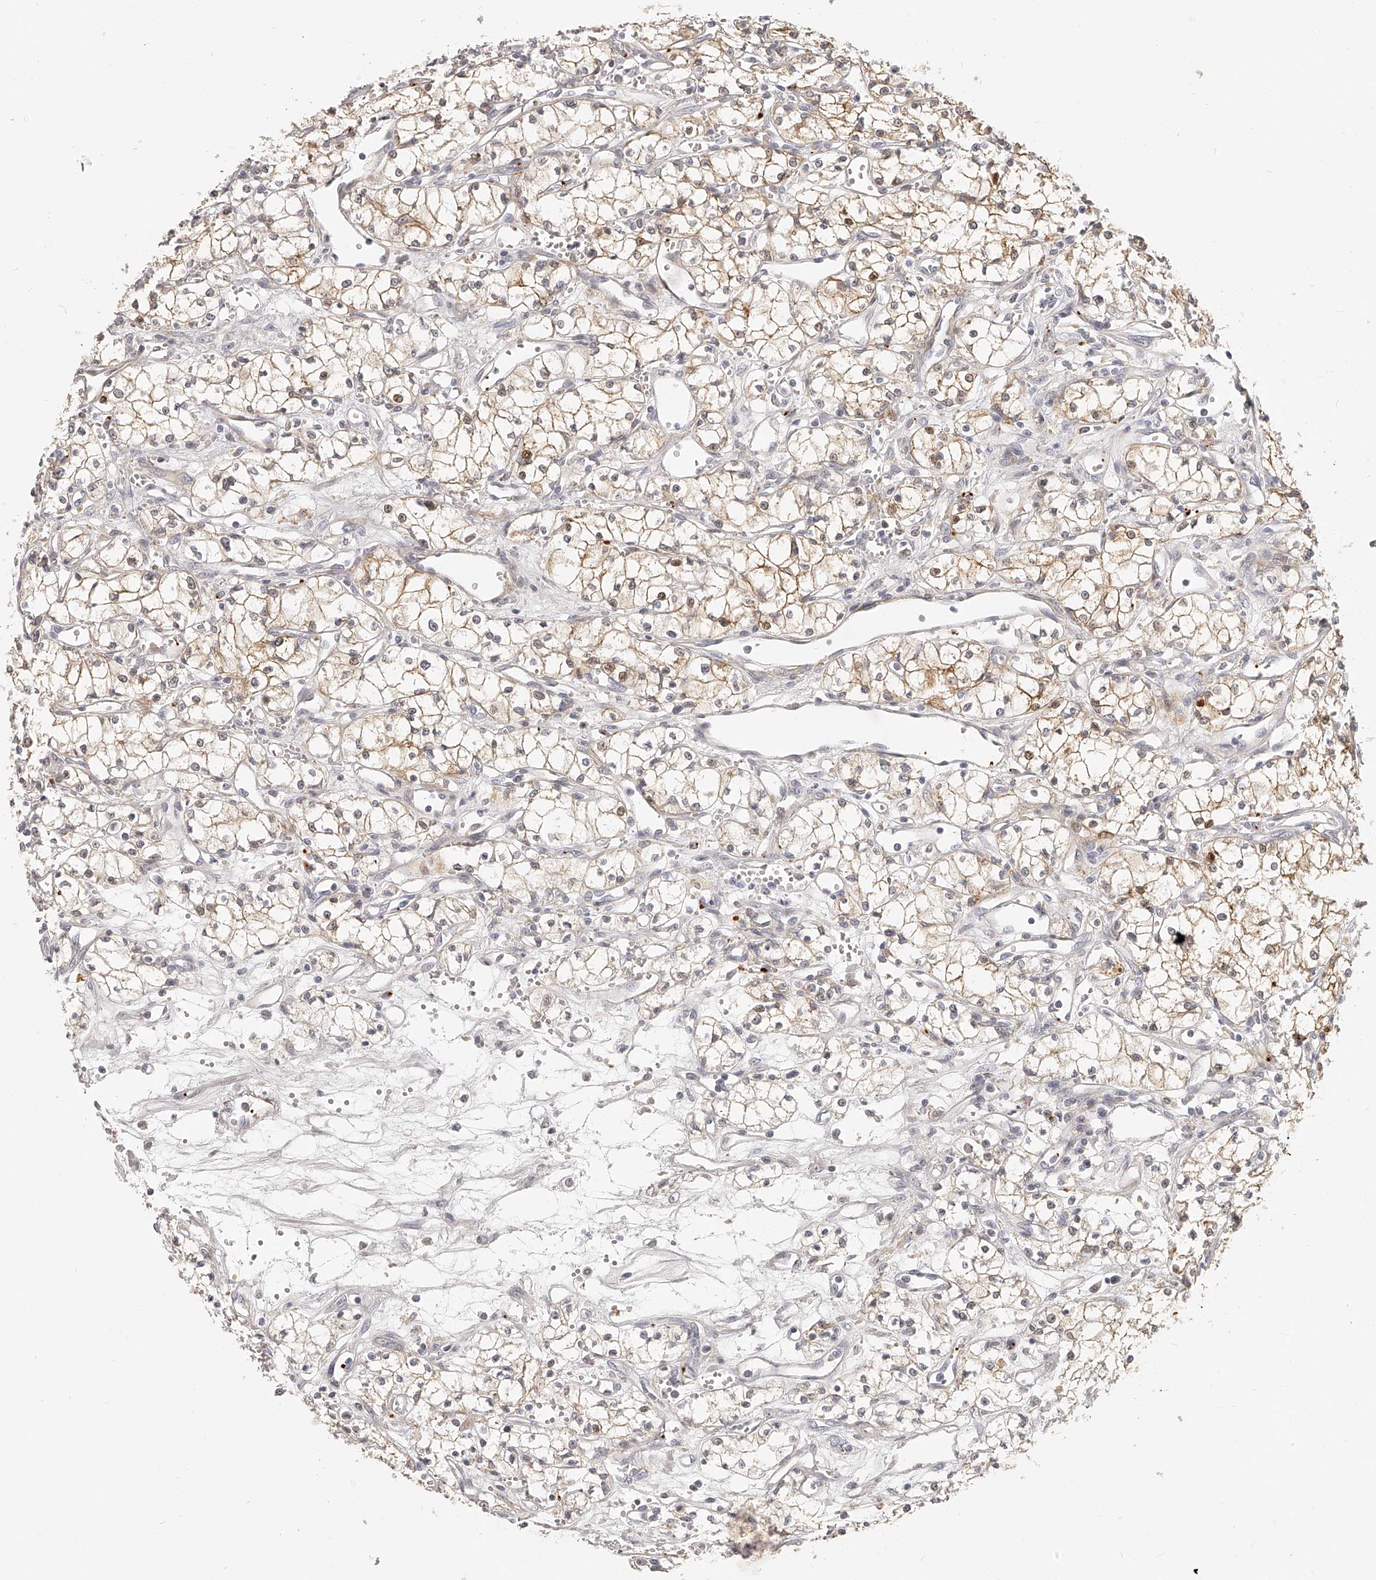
{"staining": {"intensity": "moderate", "quantity": ">75%", "location": "cytoplasmic/membranous"}, "tissue": "renal cancer", "cell_type": "Tumor cells", "image_type": "cancer", "snomed": [{"axis": "morphology", "description": "Adenocarcinoma, NOS"}, {"axis": "topography", "description": "Kidney"}], "caption": "About >75% of tumor cells in renal cancer (adenocarcinoma) exhibit moderate cytoplasmic/membranous protein expression as visualized by brown immunohistochemical staining.", "gene": "ITGB3", "patient": {"sex": "male", "age": 59}}